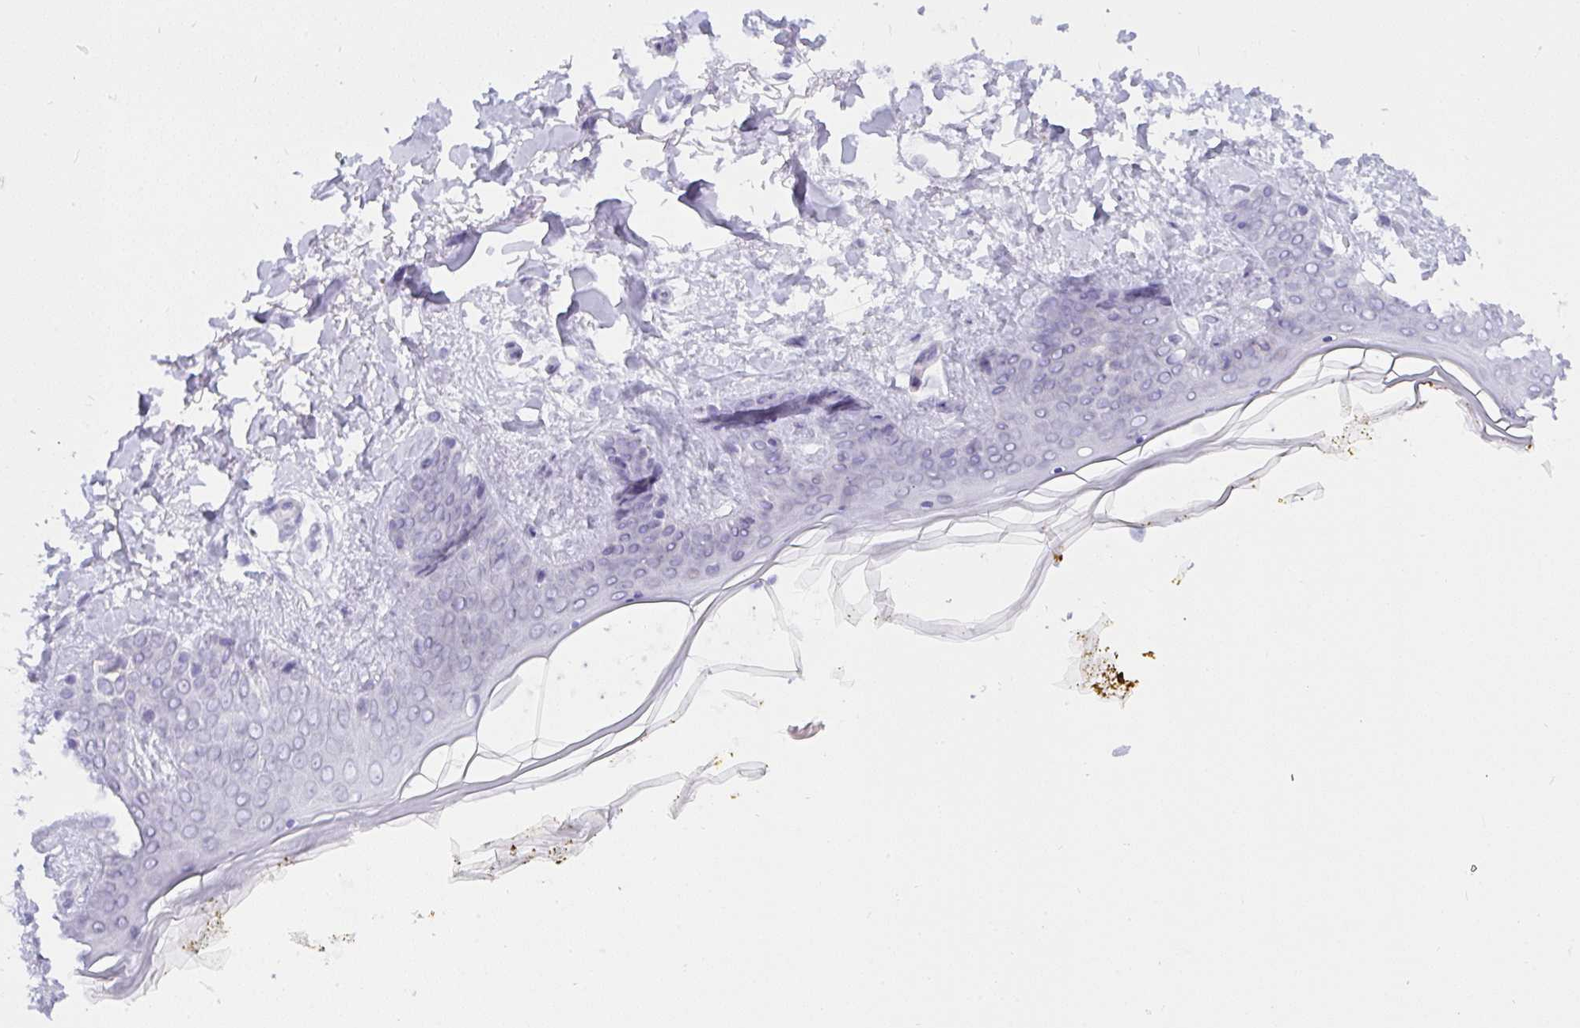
{"staining": {"intensity": "negative", "quantity": "none", "location": "none"}, "tissue": "skin", "cell_type": "Fibroblasts", "image_type": "normal", "snomed": [{"axis": "morphology", "description": "Normal tissue, NOS"}, {"axis": "topography", "description": "Skin"}], "caption": "There is no significant staining in fibroblasts of skin. (Stains: DAB (3,3'-diaminobenzidine) immunohistochemistry with hematoxylin counter stain, Microscopy: brightfield microscopy at high magnification).", "gene": "CDK13", "patient": {"sex": "female", "age": 34}}